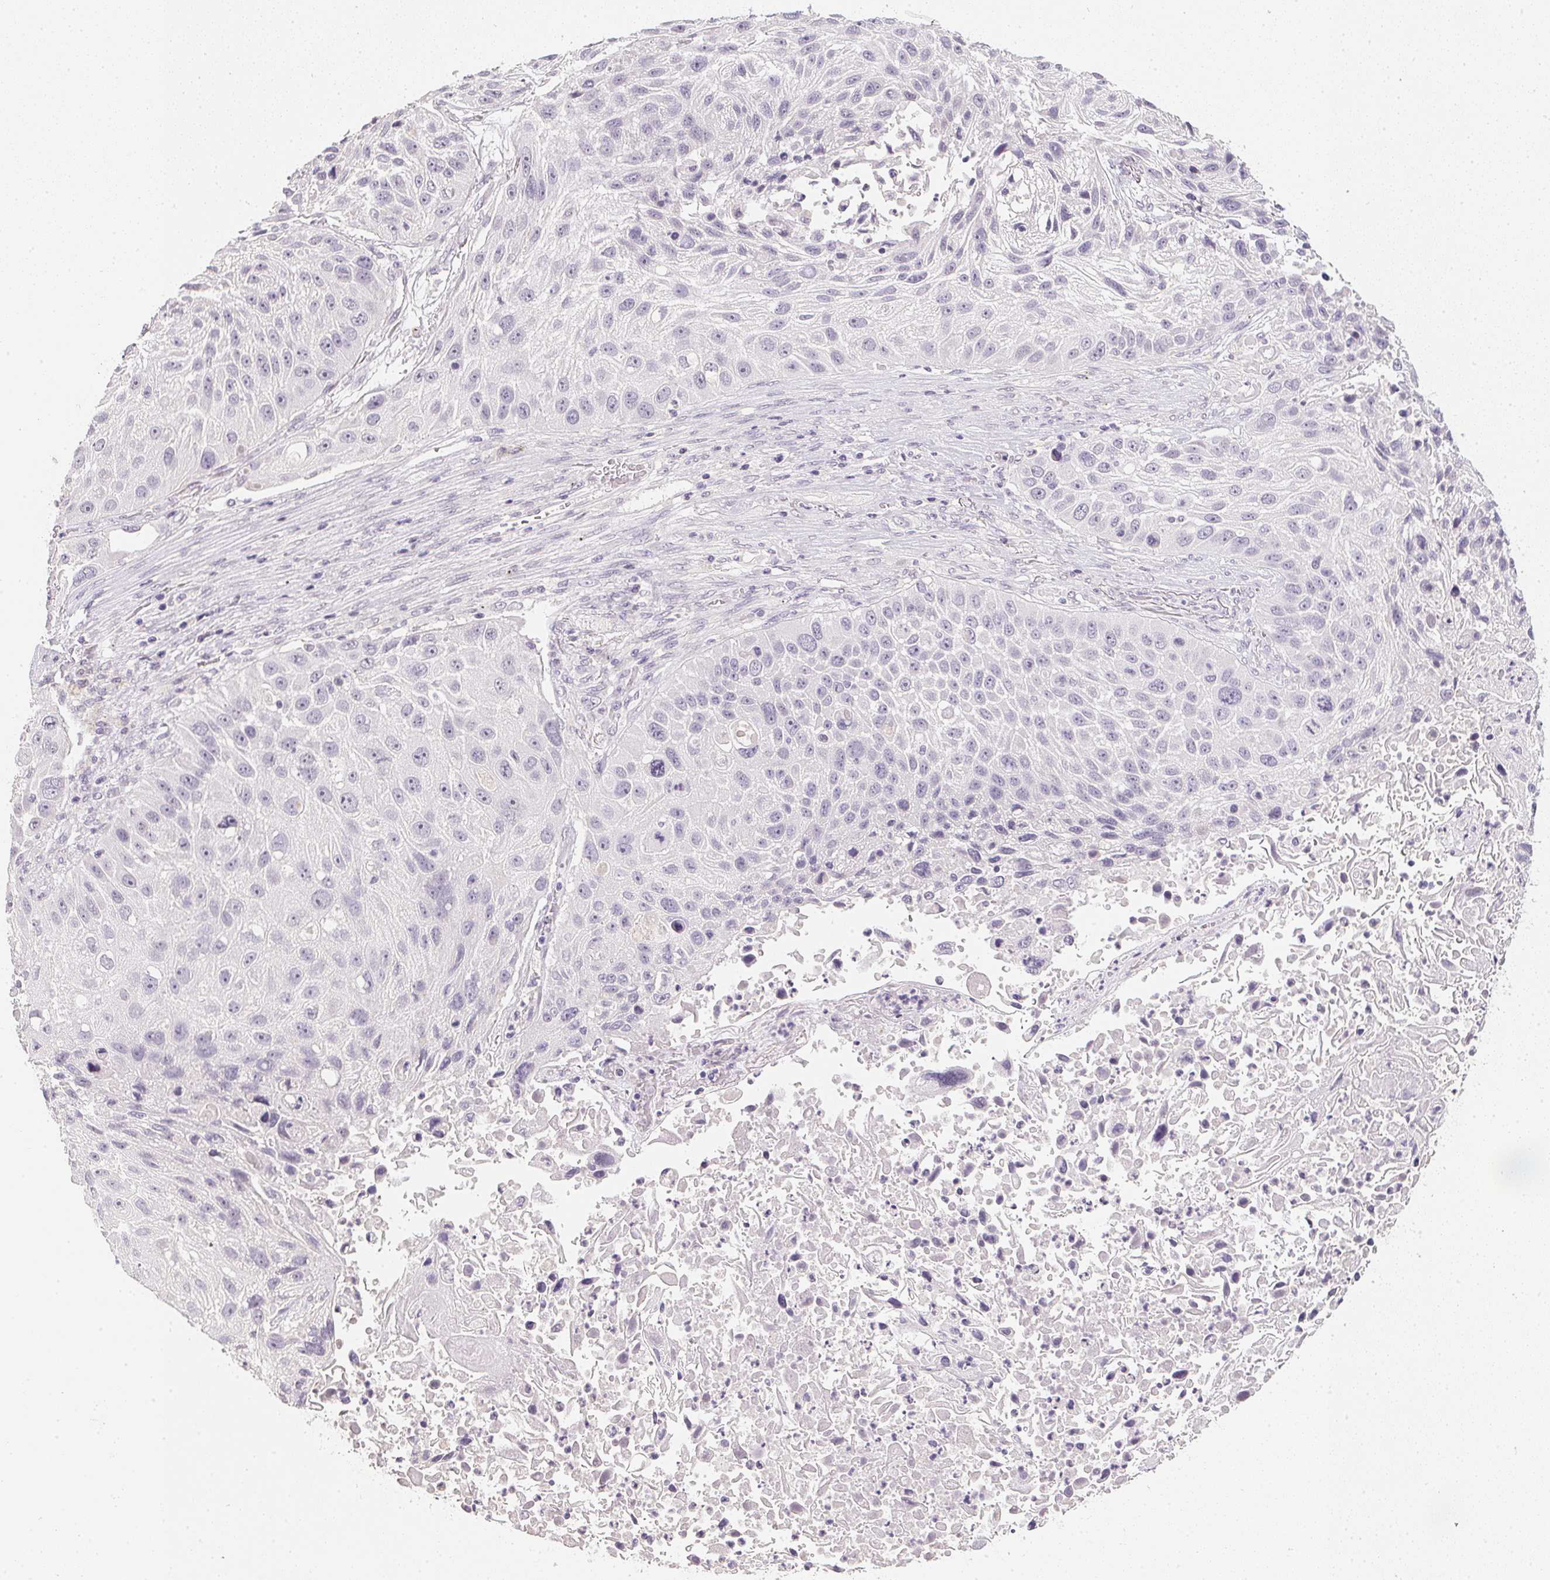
{"staining": {"intensity": "negative", "quantity": "none", "location": "none"}, "tissue": "lung cancer", "cell_type": "Tumor cells", "image_type": "cancer", "snomed": [{"axis": "morphology", "description": "Normal morphology"}, {"axis": "morphology", "description": "Squamous cell carcinoma, NOS"}, {"axis": "topography", "description": "Lymph node"}, {"axis": "topography", "description": "Lung"}], "caption": "Immunohistochemical staining of human lung cancer reveals no significant positivity in tumor cells.", "gene": "PPY", "patient": {"sex": "male", "age": 67}}